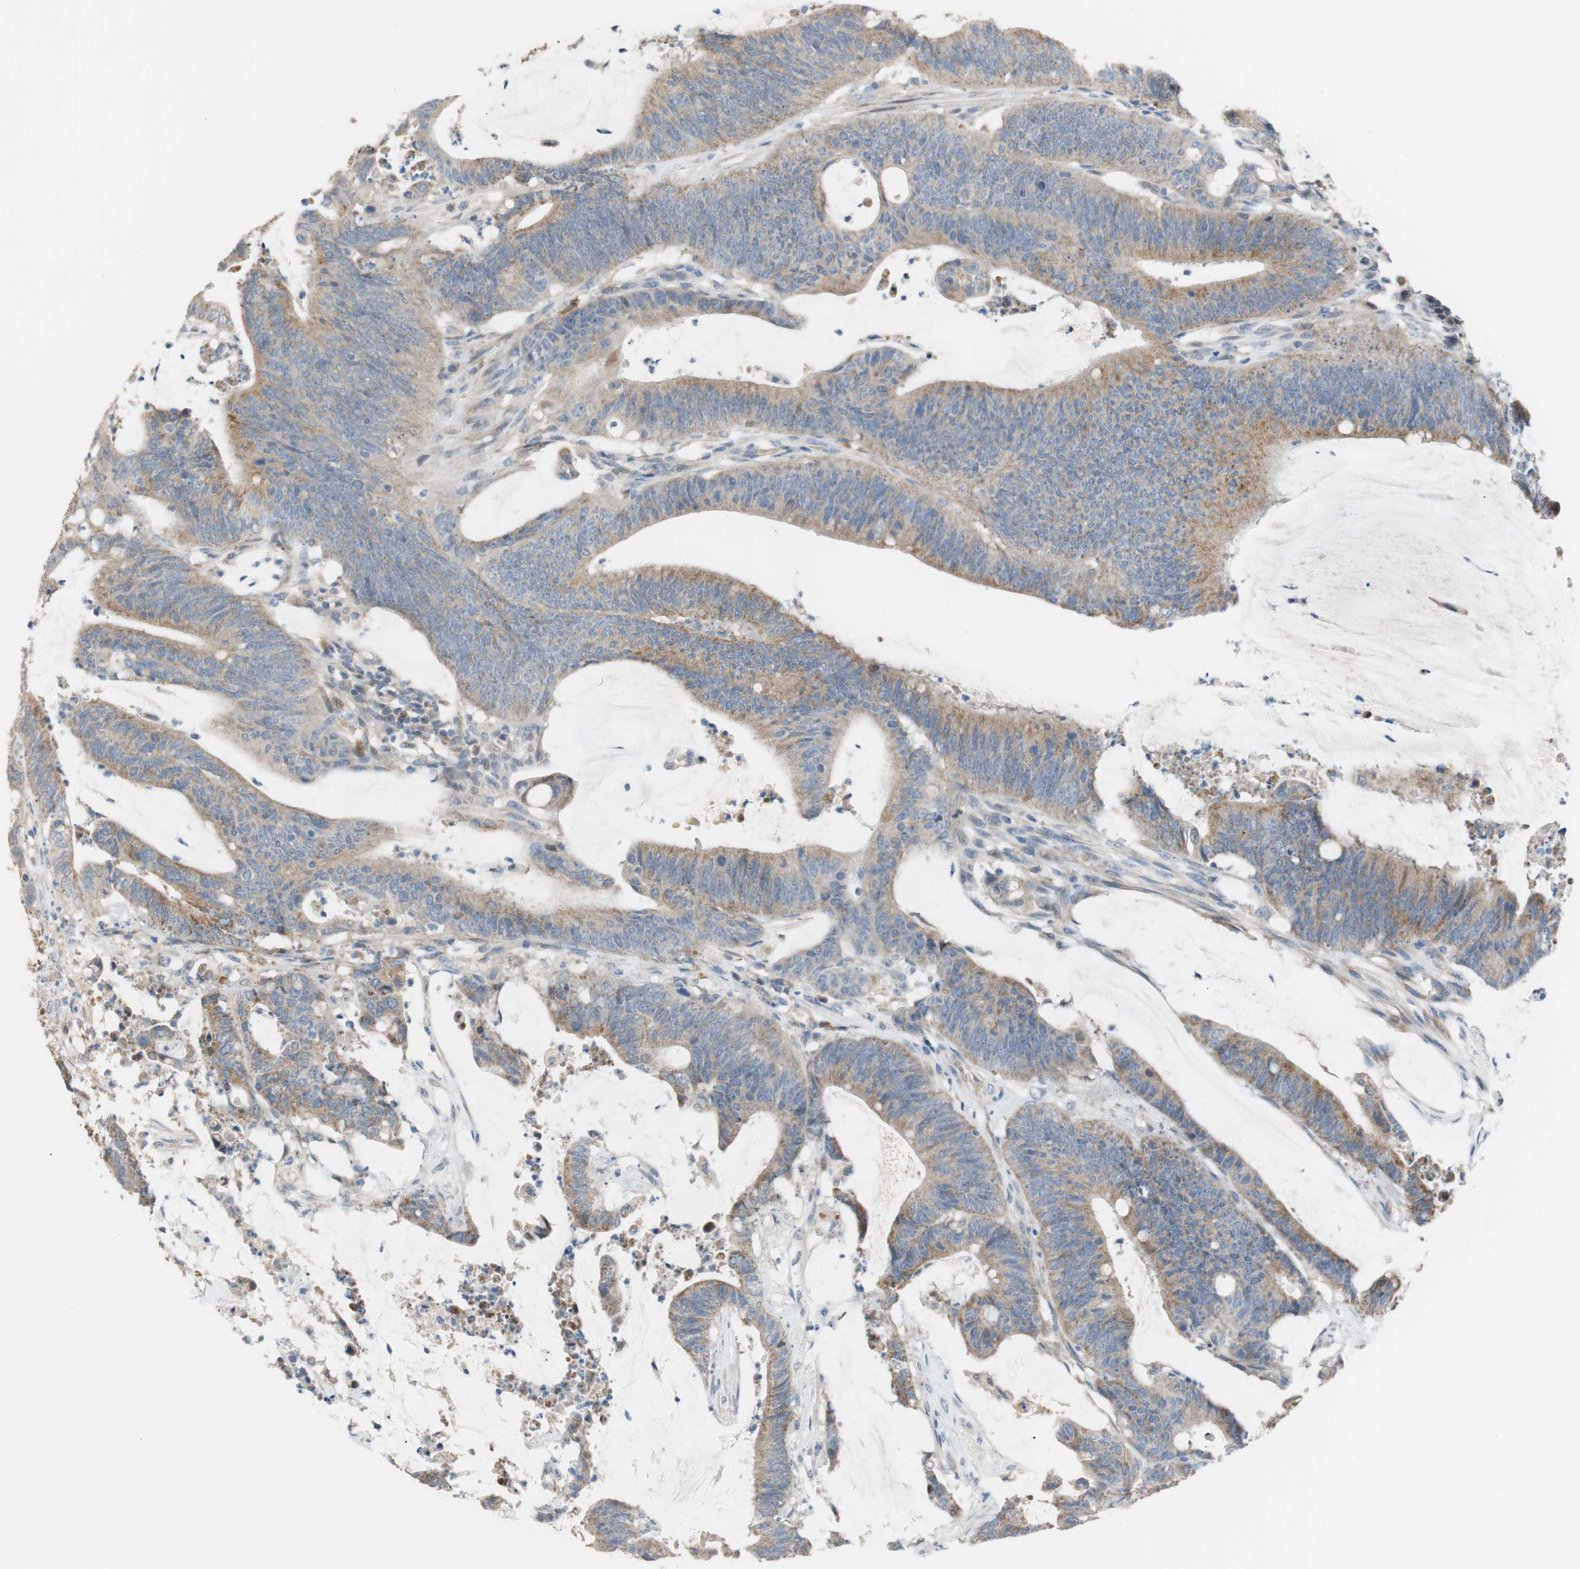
{"staining": {"intensity": "moderate", "quantity": ">75%", "location": "cytoplasmic/membranous"}, "tissue": "colorectal cancer", "cell_type": "Tumor cells", "image_type": "cancer", "snomed": [{"axis": "morphology", "description": "Adenocarcinoma, NOS"}, {"axis": "topography", "description": "Rectum"}], "caption": "Moderate cytoplasmic/membranous protein staining is seen in approximately >75% of tumor cells in colorectal cancer.", "gene": "ALDH1A2", "patient": {"sex": "female", "age": 66}}